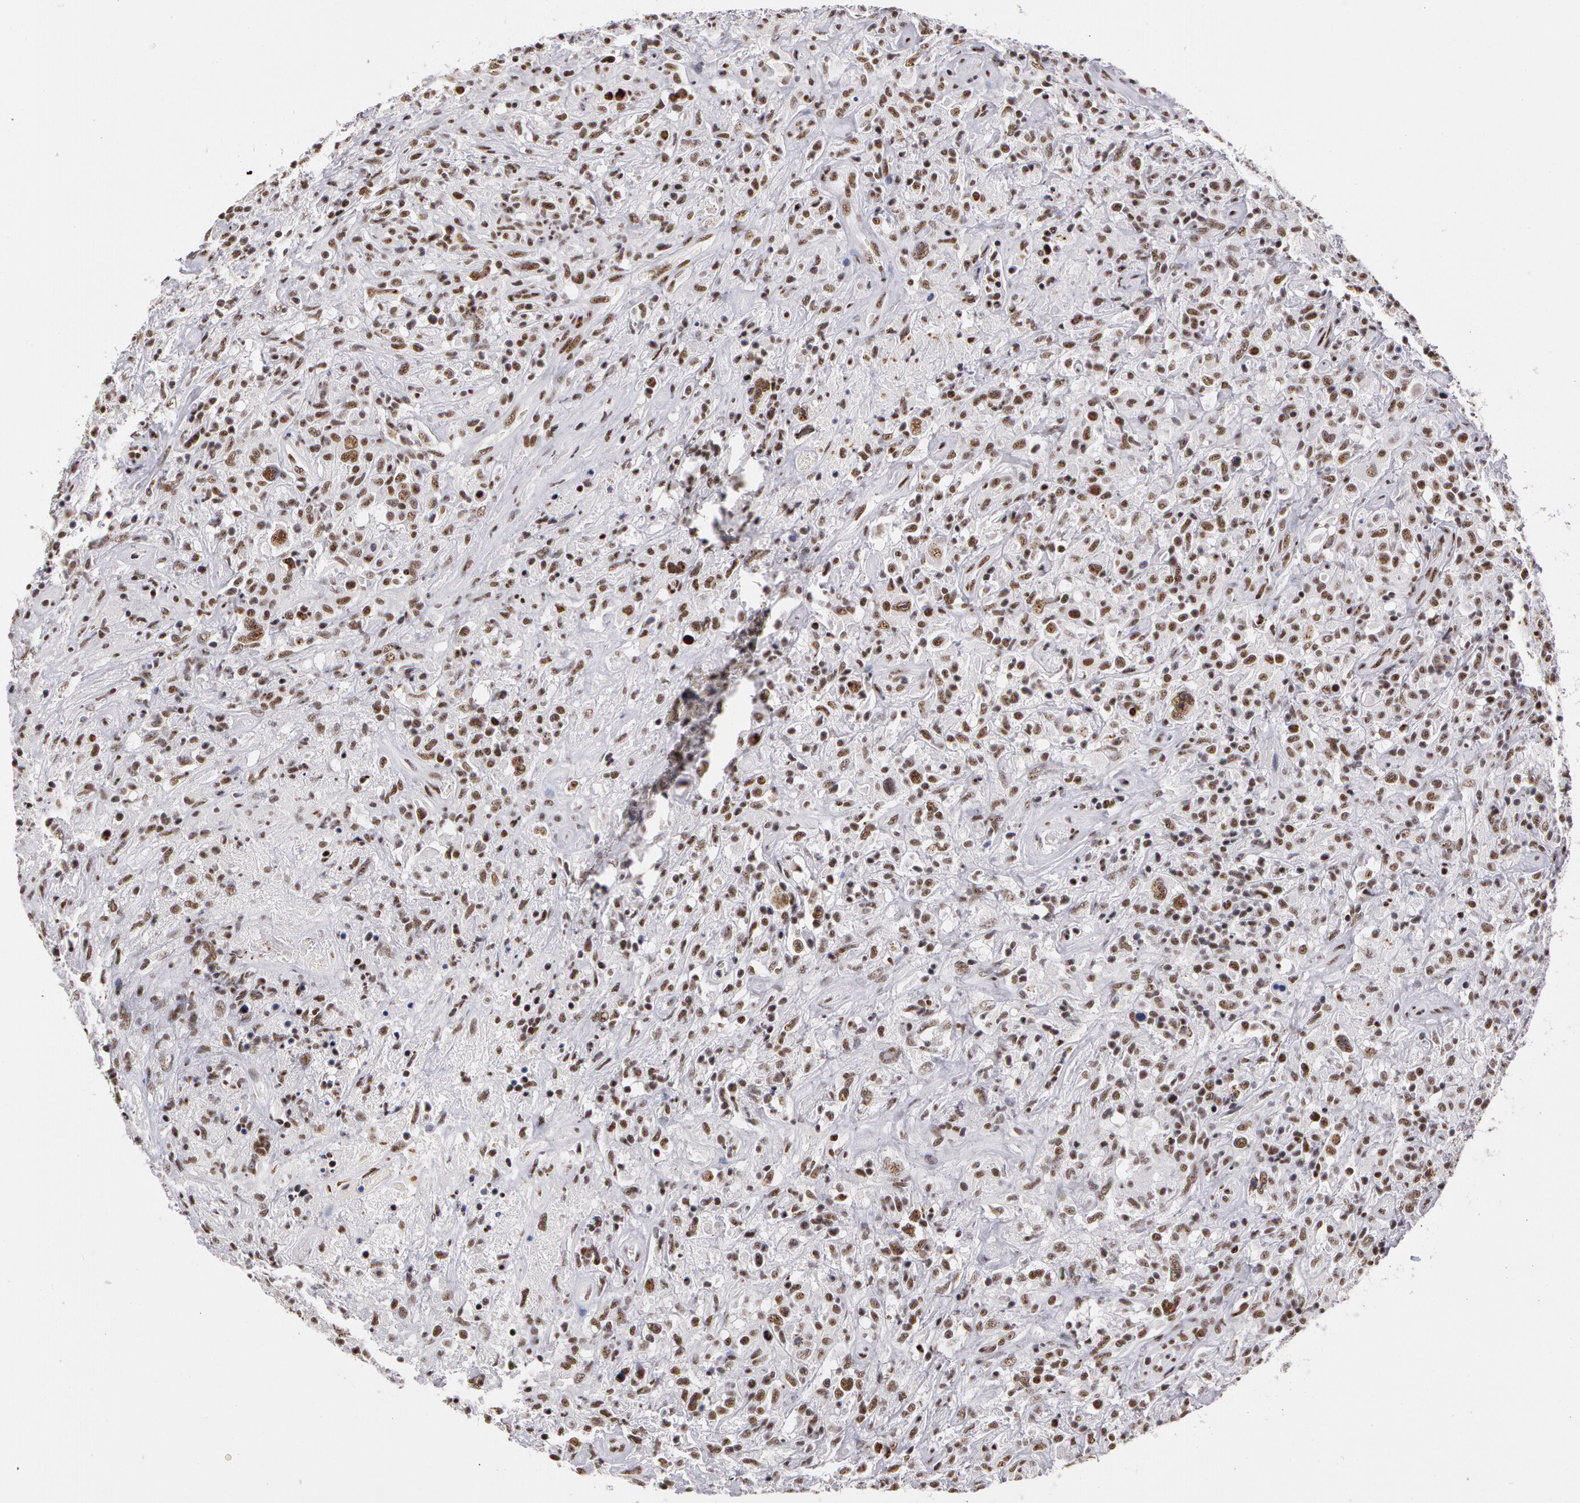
{"staining": {"intensity": "weak", "quantity": "25%-75%", "location": "nuclear"}, "tissue": "lymphoma", "cell_type": "Tumor cells", "image_type": "cancer", "snomed": [{"axis": "morphology", "description": "Hodgkin's disease, NOS"}, {"axis": "topography", "description": "Lymph node"}], "caption": "Immunohistochemistry (IHC) (DAB (3,3'-diaminobenzidine)) staining of human lymphoma demonstrates weak nuclear protein expression in approximately 25%-75% of tumor cells.", "gene": "PNN", "patient": {"sex": "male", "age": 46}}